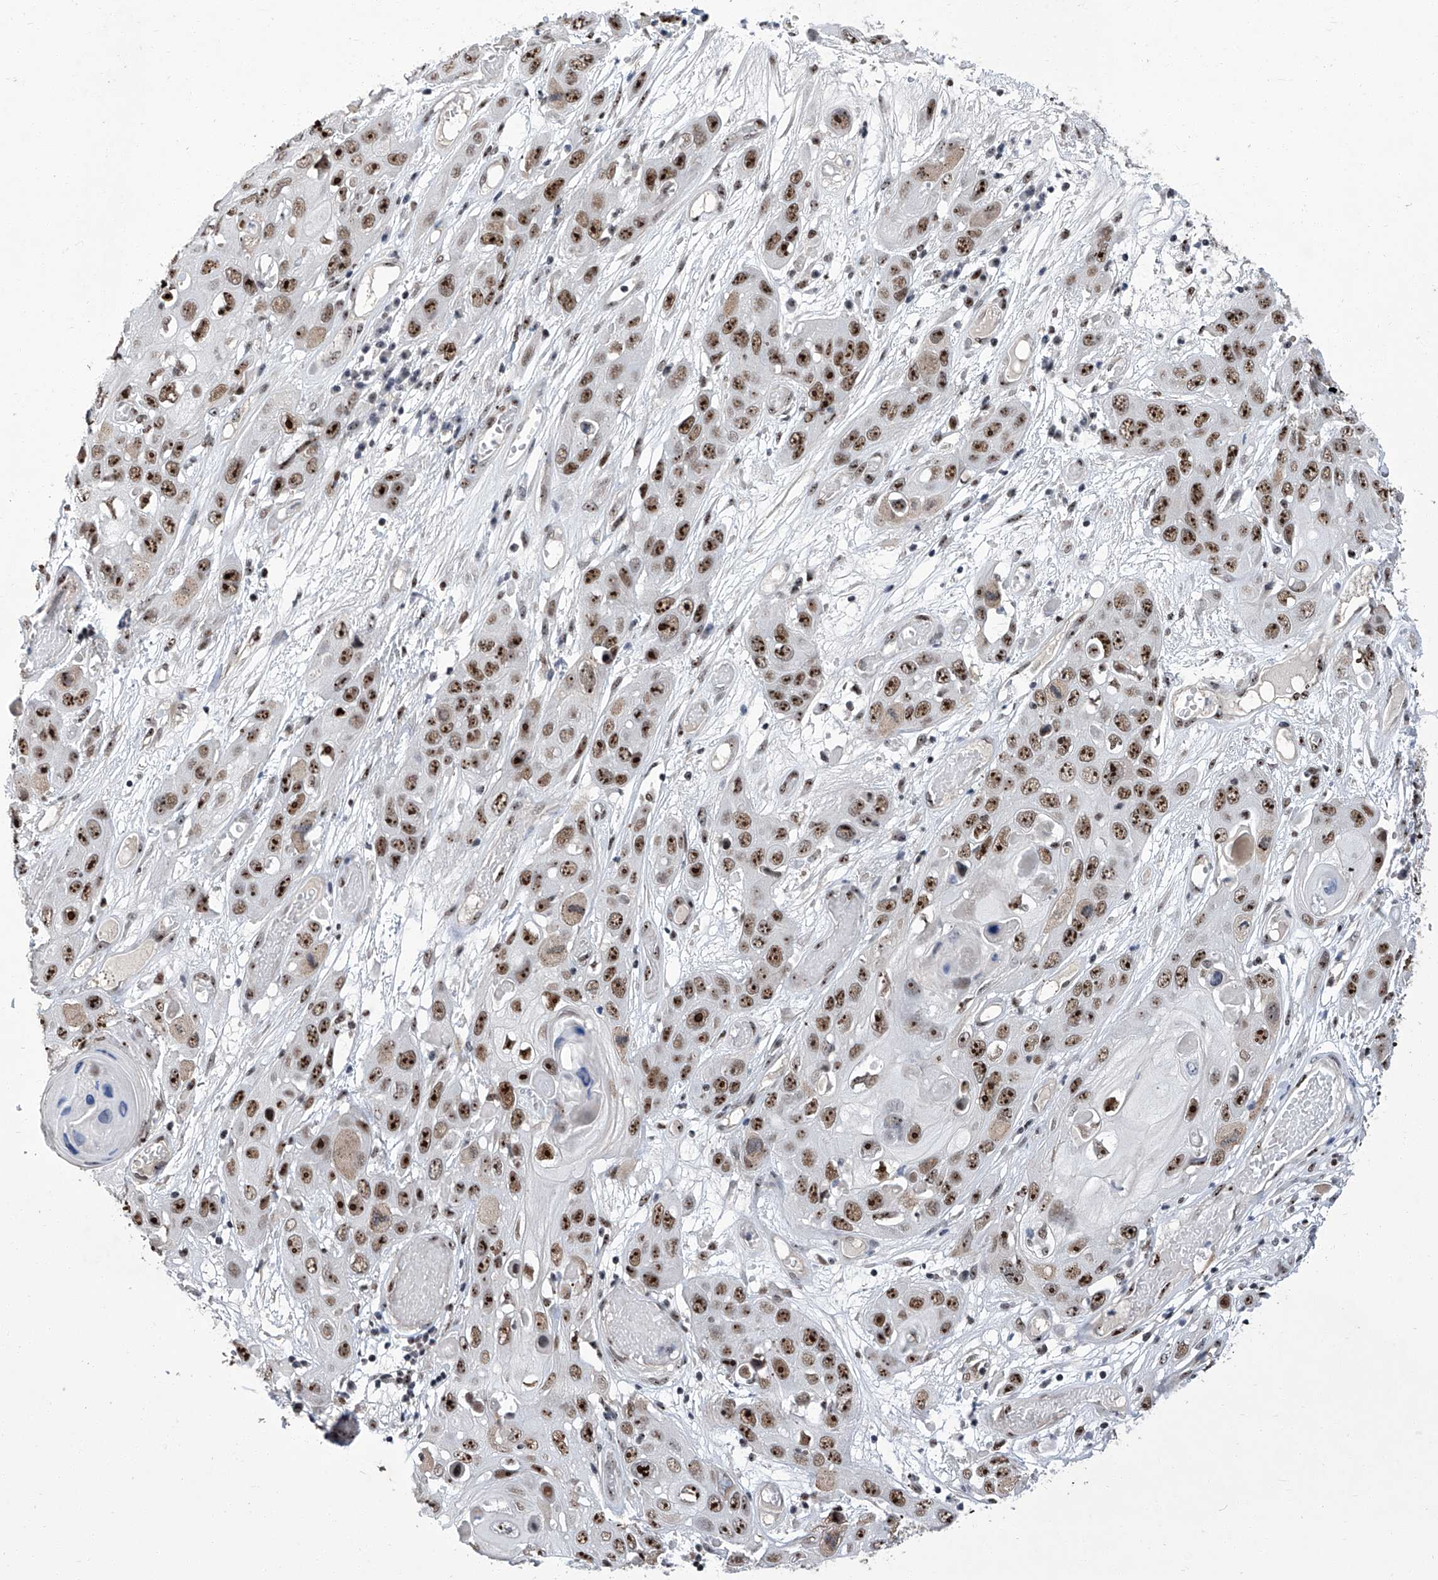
{"staining": {"intensity": "strong", "quantity": ">75%", "location": "nuclear"}, "tissue": "skin cancer", "cell_type": "Tumor cells", "image_type": "cancer", "snomed": [{"axis": "morphology", "description": "Squamous cell carcinoma, NOS"}, {"axis": "topography", "description": "Skin"}], "caption": "Protein staining reveals strong nuclear expression in approximately >75% of tumor cells in skin squamous cell carcinoma.", "gene": "CMTR1", "patient": {"sex": "male", "age": 55}}